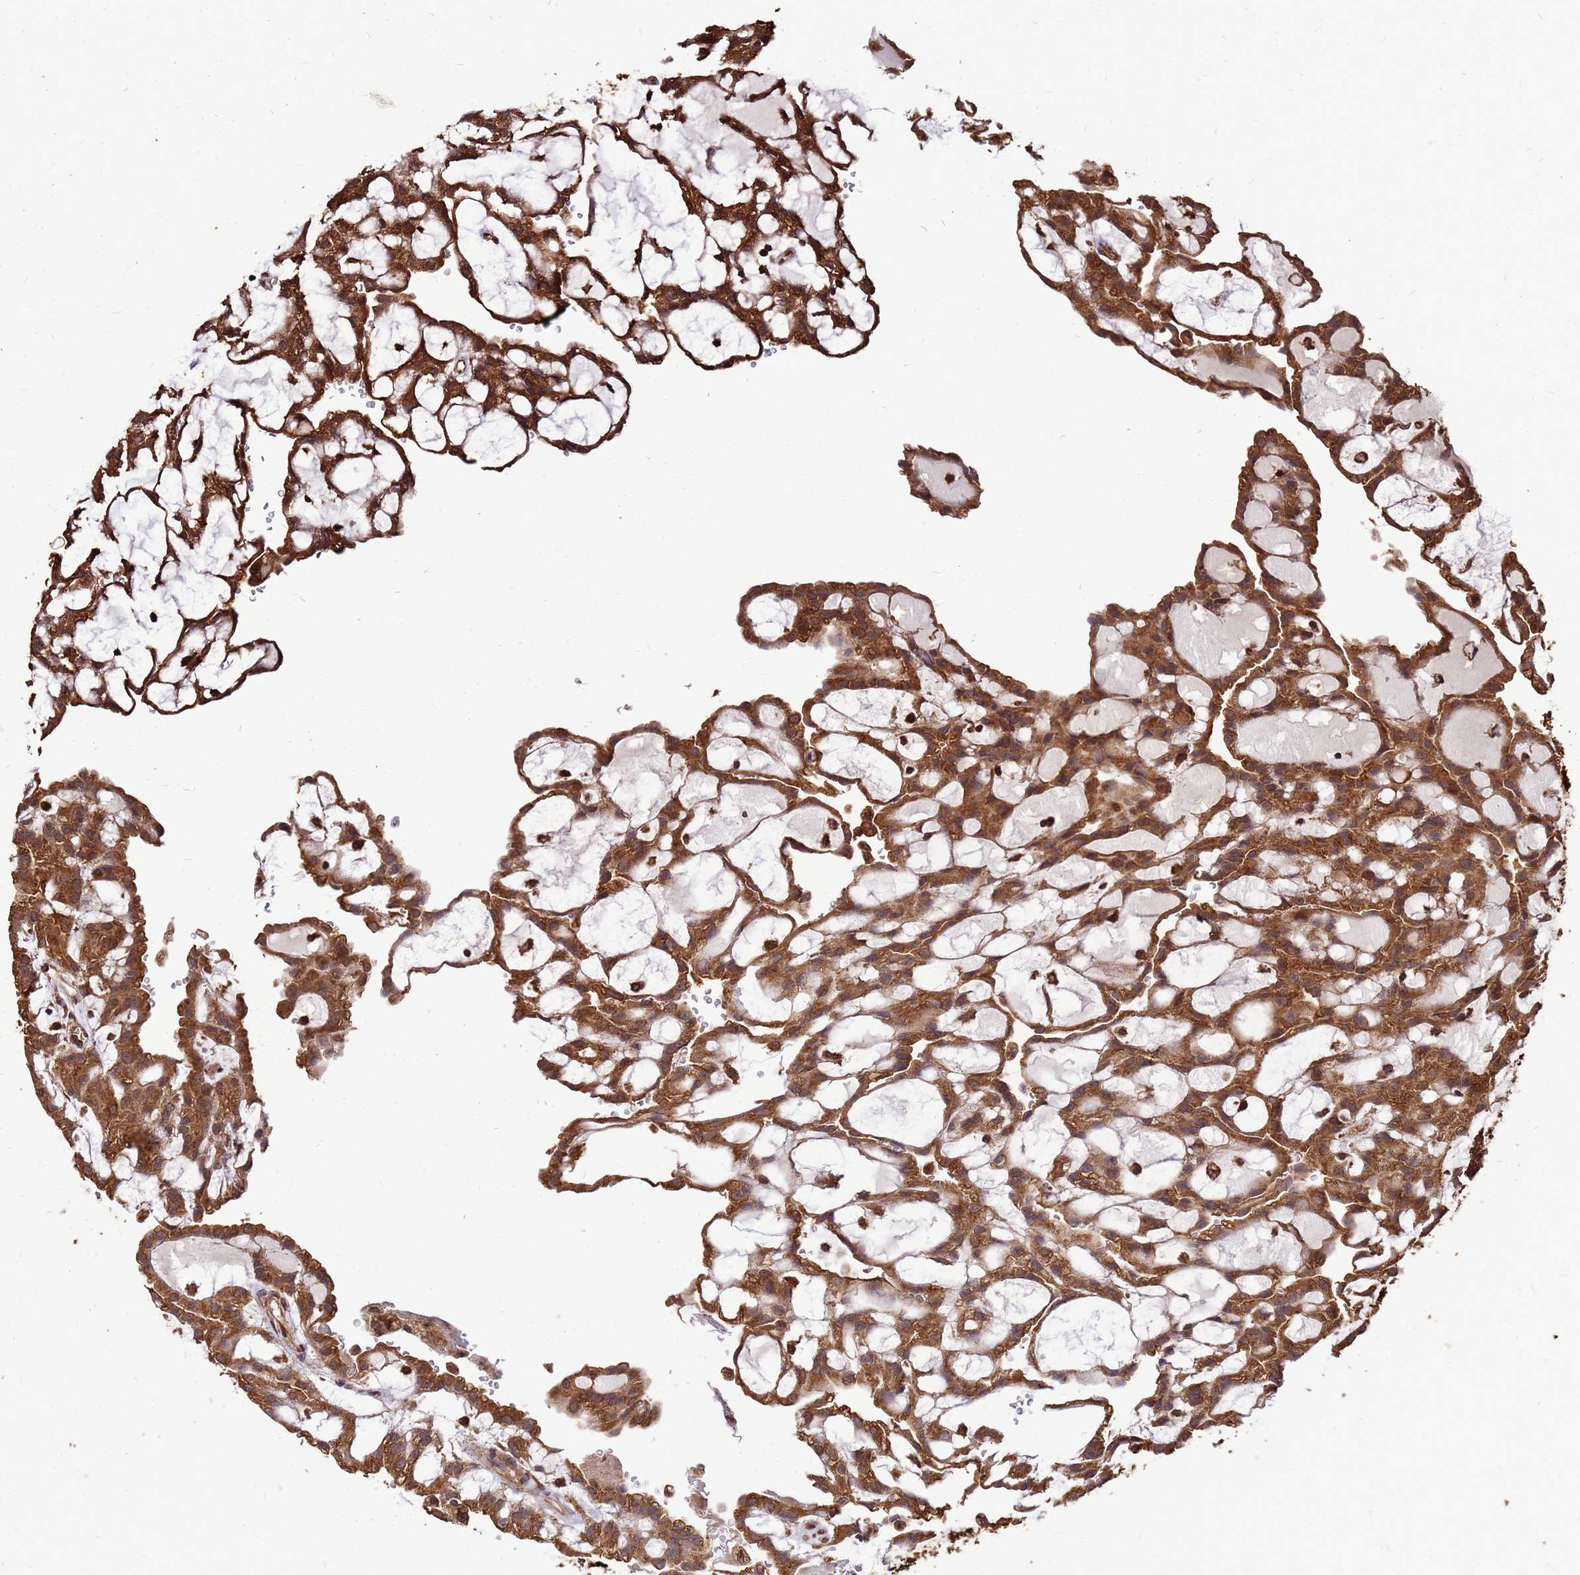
{"staining": {"intensity": "strong", "quantity": ">75%", "location": "cytoplasmic/membranous"}, "tissue": "renal cancer", "cell_type": "Tumor cells", "image_type": "cancer", "snomed": [{"axis": "morphology", "description": "Adenocarcinoma, NOS"}, {"axis": "topography", "description": "Kidney"}], "caption": "Human adenocarcinoma (renal) stained with a protein marker shows strong staining in tumor cells.", "gene": "ZNF618", "patient": {"sex": "male", "age": 63}}